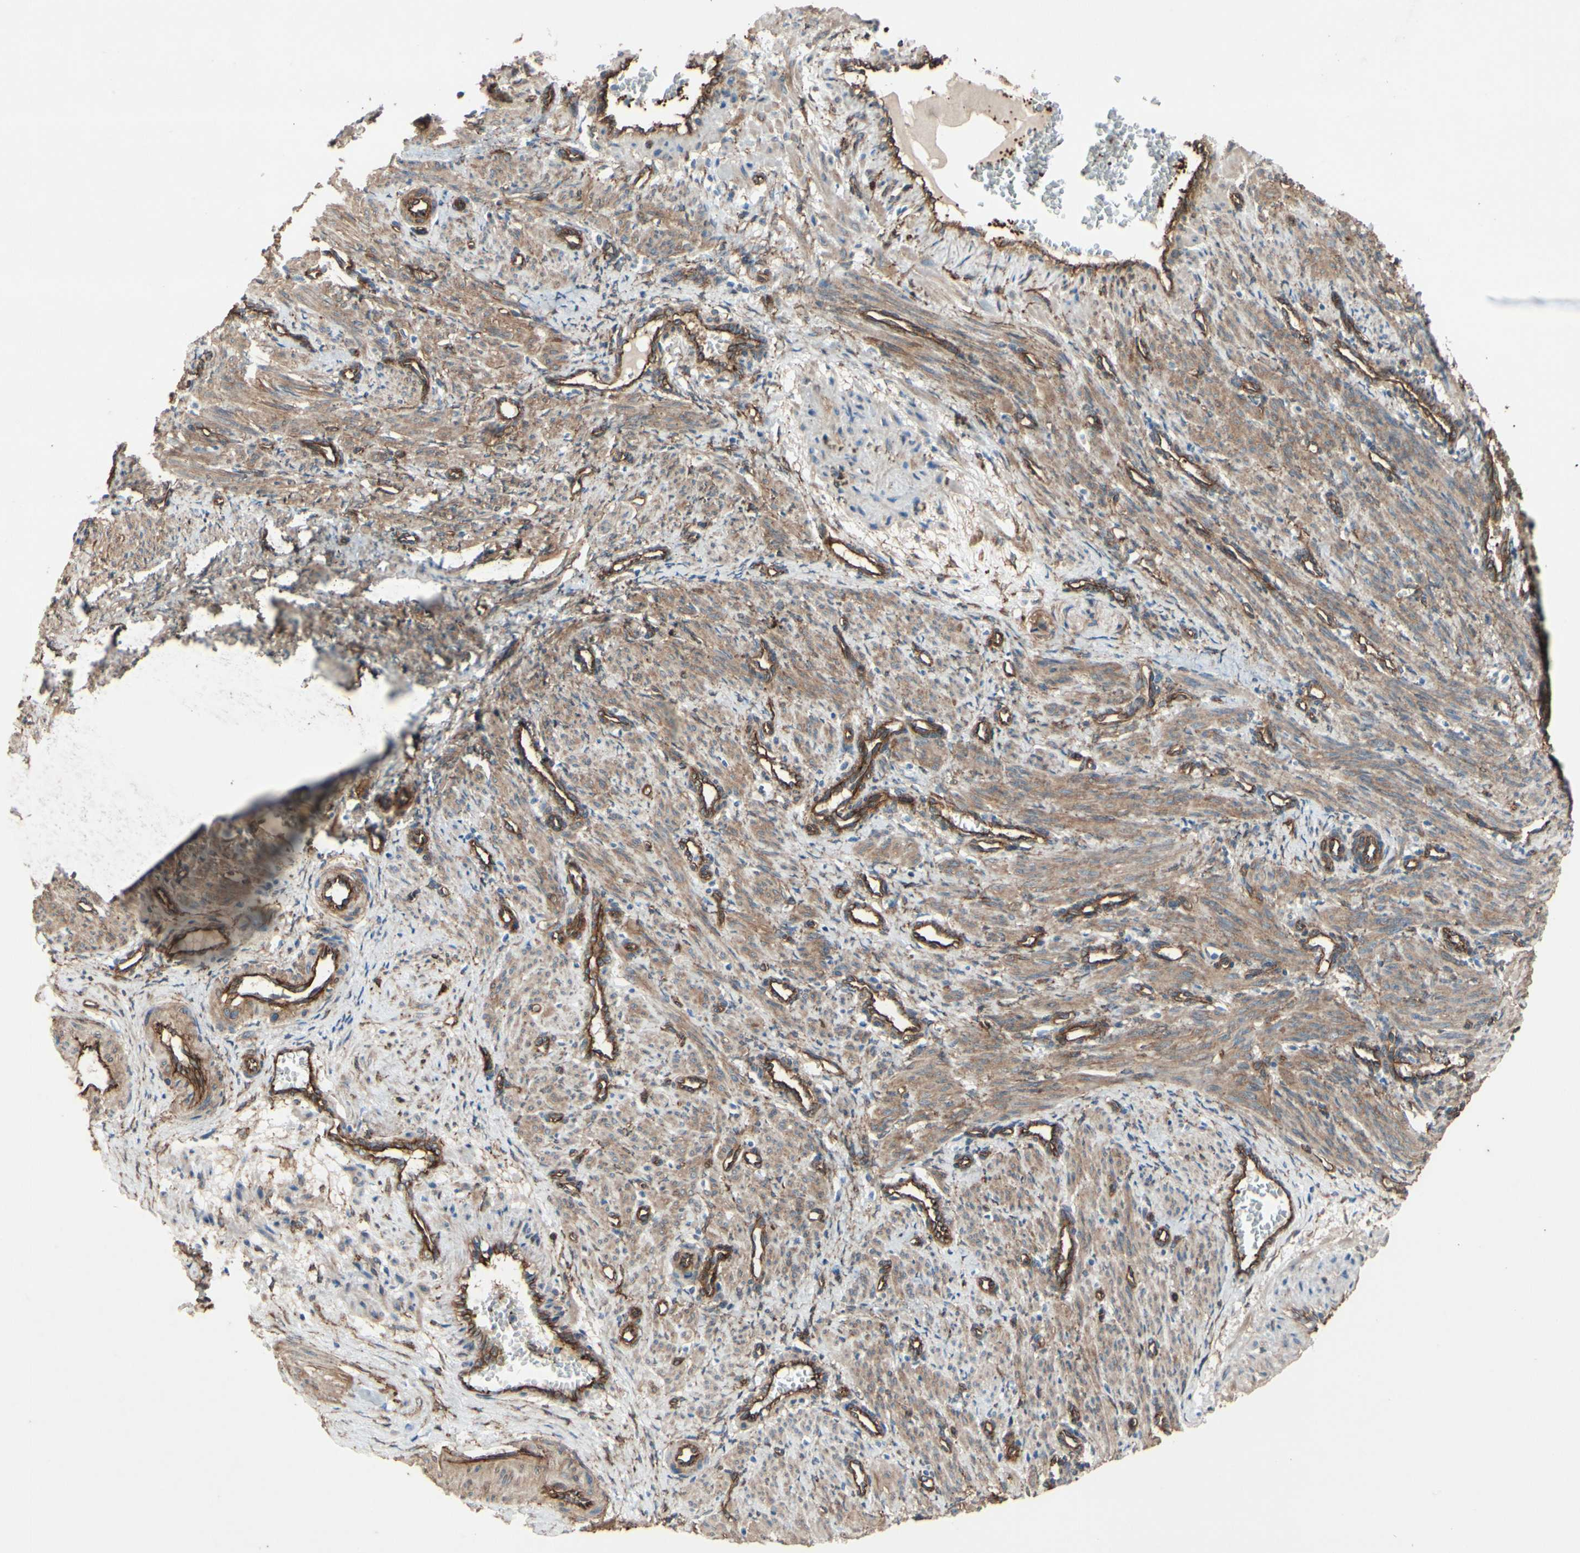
{"staining": {"intensity": "moderate", "quantity": "25%-75%", "location": "cytoplasmic/membranous"}, "tissue": "smooth muscle", "cell_type": "Smooth muscle cells", "image_type": "normal", "snomed": [{"axis": "morphology", "description": "Normal tissue, NOS"}, {"axis": "topography", "description": "Endometrium"}], "caption": "Smooth muscle stained with immunohistochemistry demonstrates moderate cytoplasmic/membranous positivity in about 25%-75% of smooth muscle cells.", "gene": "CTTNBP2", "patient": {"sex": "female", "age": 33}}